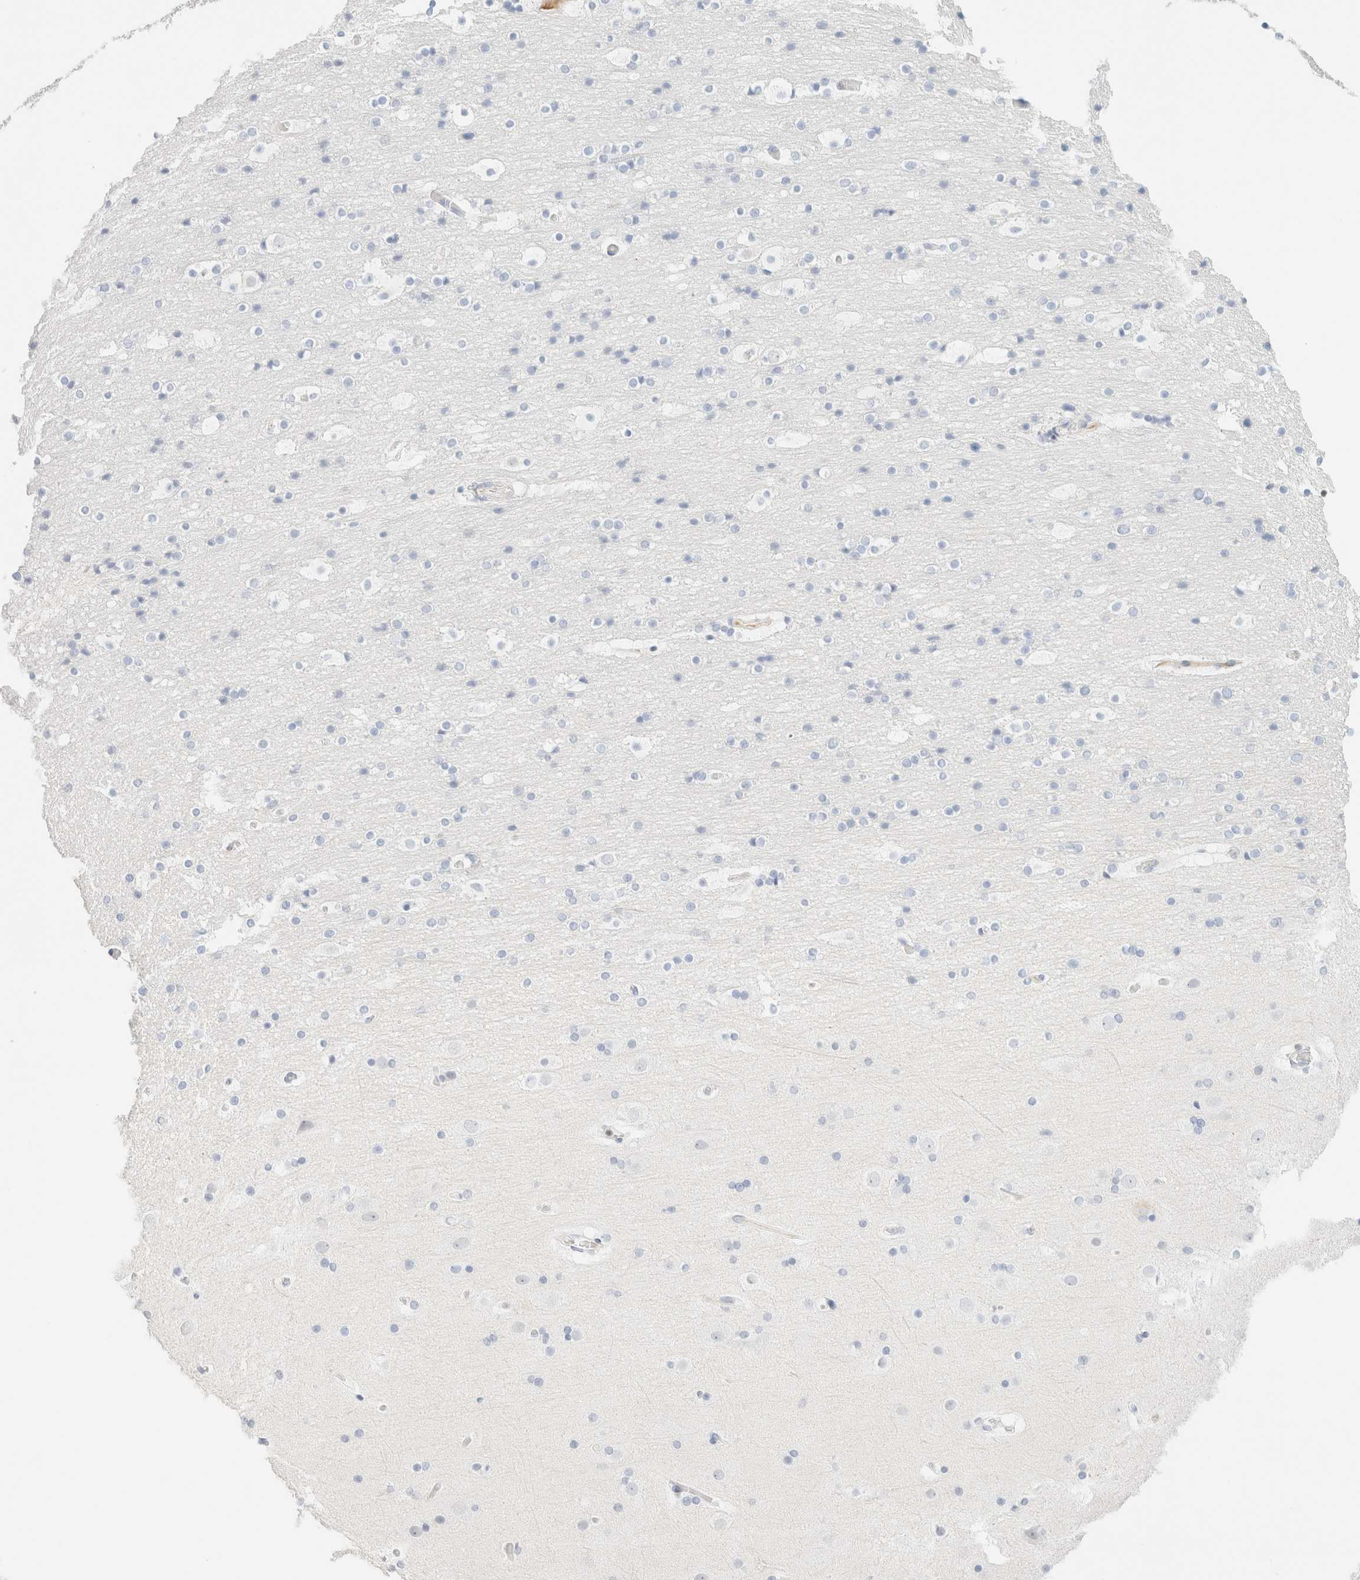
{"staining": {"intensity": "negative", "quantity": "none", "location": "none"}, "tissue": "cerebral cortex", "cell_type": "Endothelial cells", "image_type": "normal", "snomed": [{"axis": "morphology", "description": "Normal tissue, NOS"}, {"axis": "topography", "description": "Cerebral cortex"}], "caption": "High power microscopy photomicrograph of an immunohistochemistry (IHC) image of unremarkable cerebral cortex, revealing no significant positivity in endothelial cells.", "gene": "IKZF3", "patient": {"sex": "male", "age": 57}}